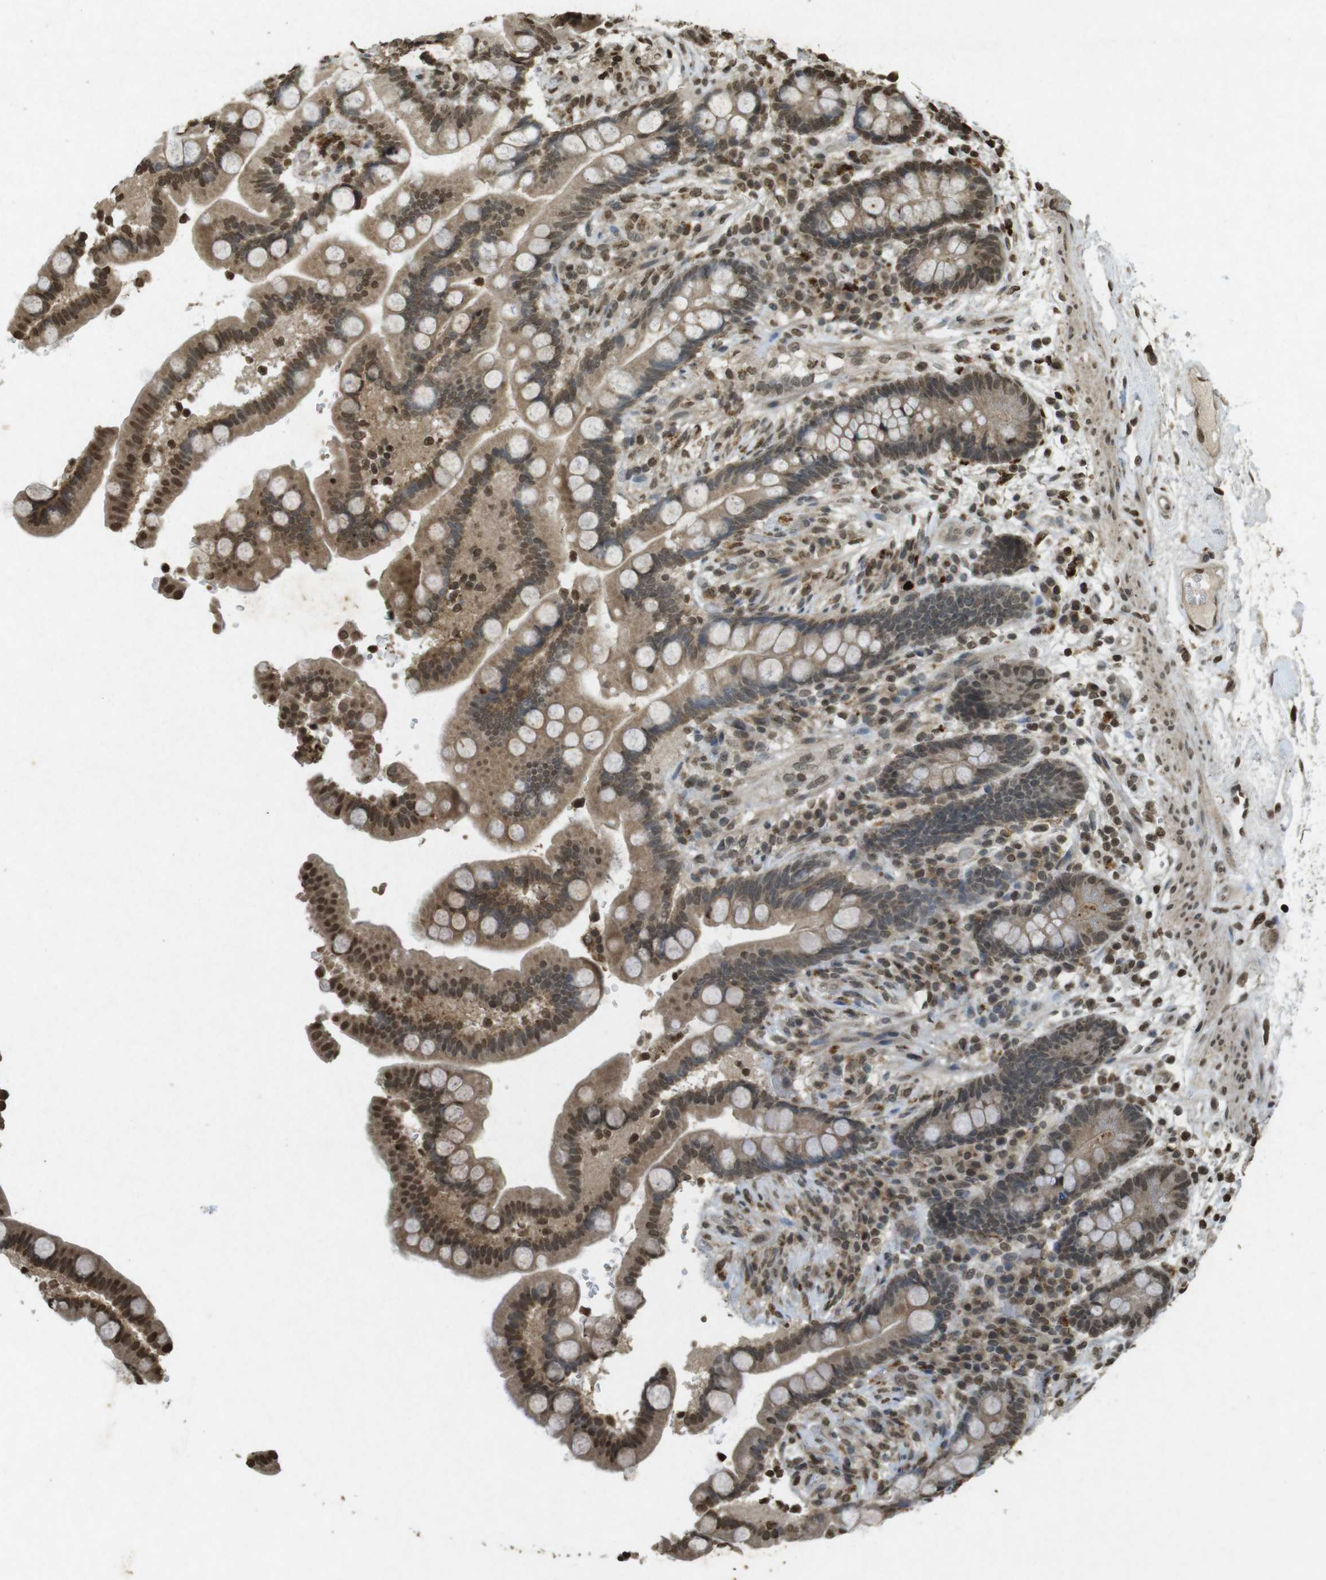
{"staining": {"intensity": "moderate", "quantity": ">75%", "location": "cytoplasmic/membranous,nuclear"}, "tissue": "colon", "cell_type": "Endothelial cells", "image_type": "normal", "snomed": [{"axis": "morphology", "description": "Normal tissue, NOS"}, {"axis": "topography", "description": "Colon"}], "caption": "Endothelial cells show moderate cytoplasmic/membranous,nuclear positivity in about >75% of cells in unremarkable colon. (DAB (3,3'-diaminobenzidine) = brown stain, brightfield microscopy at high magnification).", "gene": "ORC4", "patient": {"sex": "male", "age": 73}}